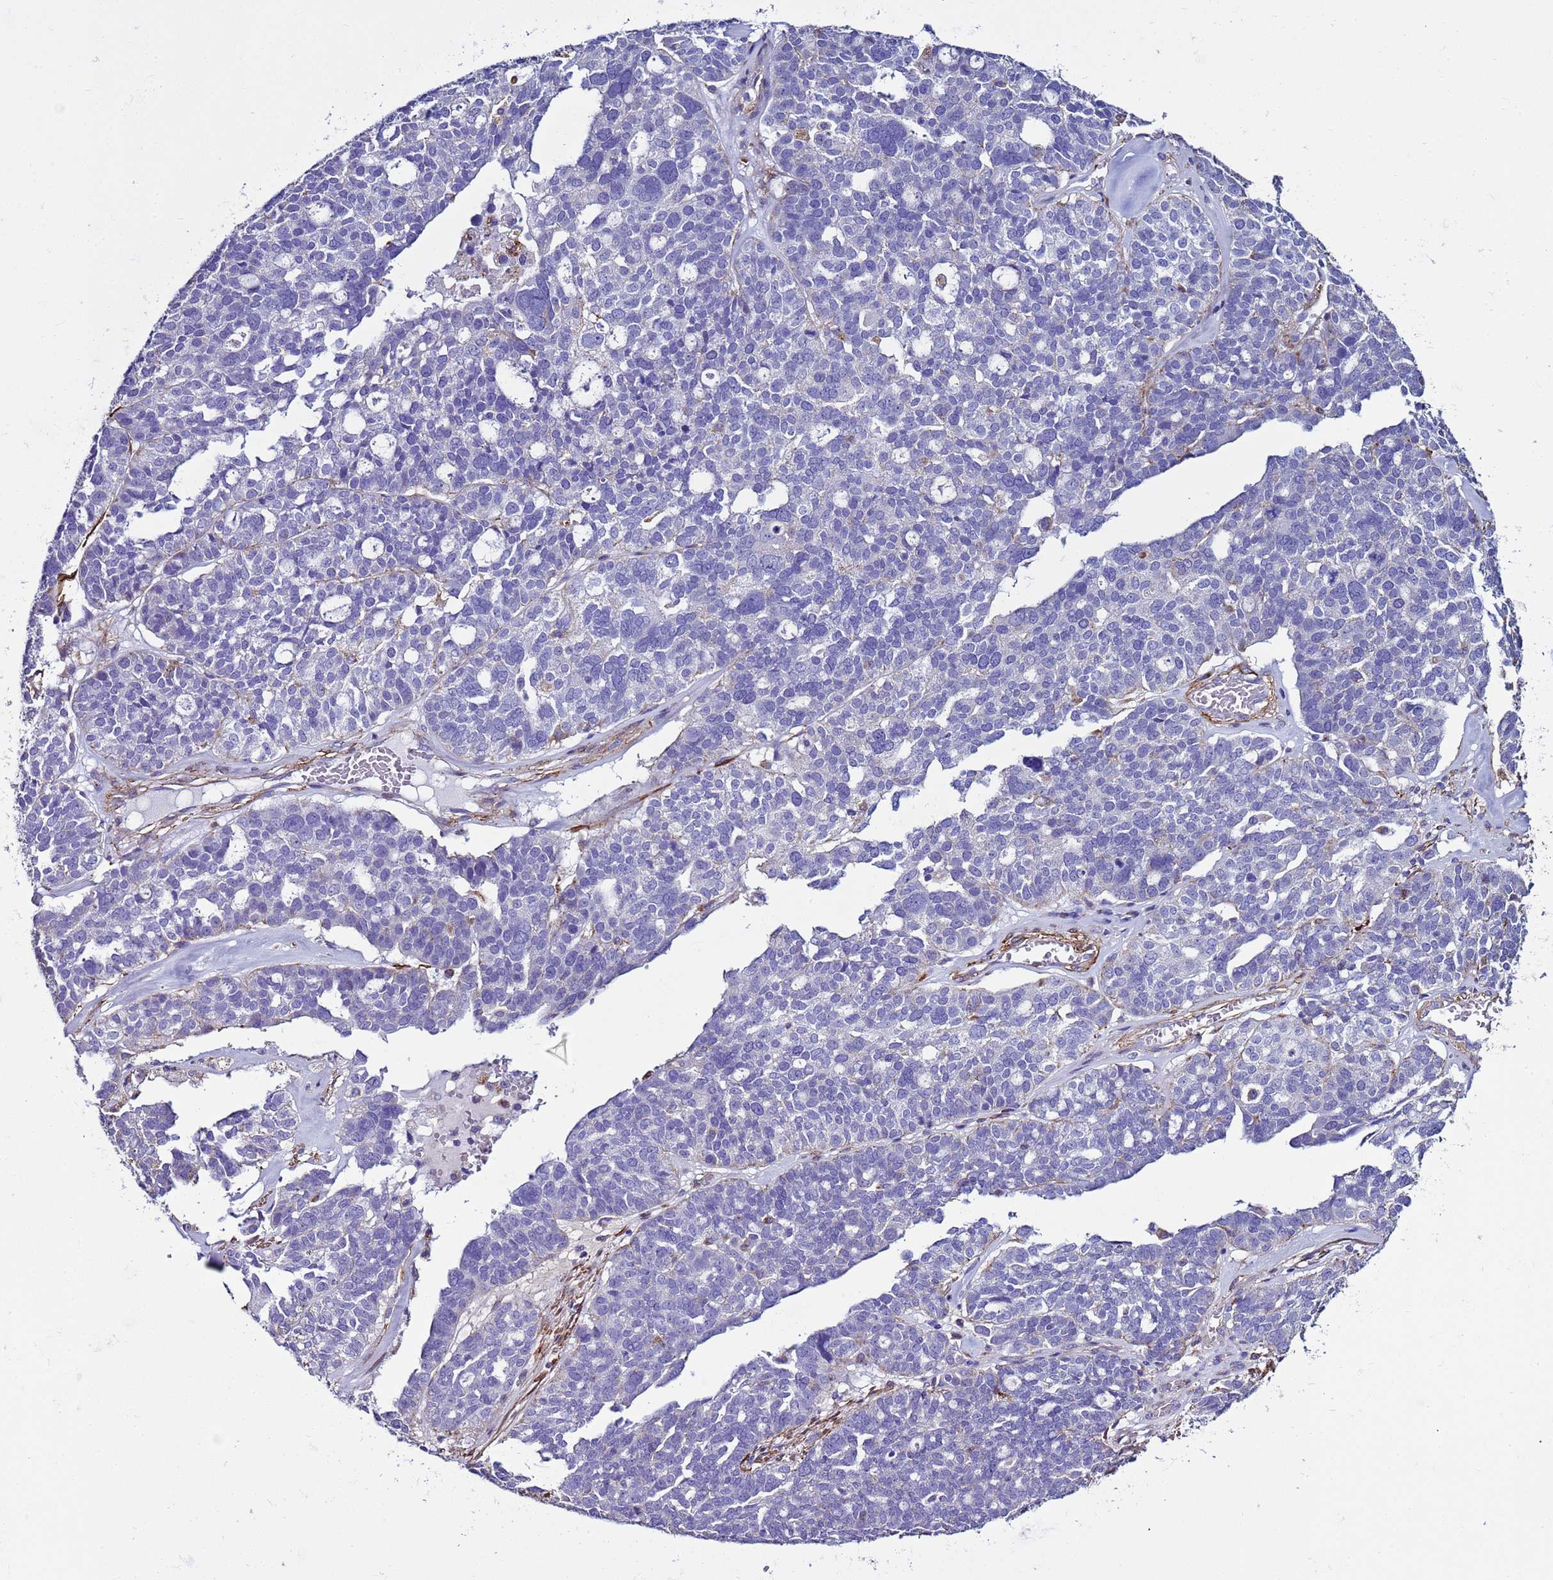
{"staining": {"intensity": "negative", "quantity": "none", "location": "none"}, "tissue": "ovarian cancer", "cell_type": "Tumor cells", "image_type": "cancer", "snomed": [{"axis": "morphology", "description": "Cystadenocarcinoma, serous, NOS"}, {"axis": "topography", "description": "Ovary"}], "caption": "High power microscopy micrograph of an IHC photomicrograph of ovarian cancer (serous cystadenocarcinoma), revealing no significant staining in tumor cells.", "gene": "RABL2B", "patient": {"sex": "female", "age": 59}}